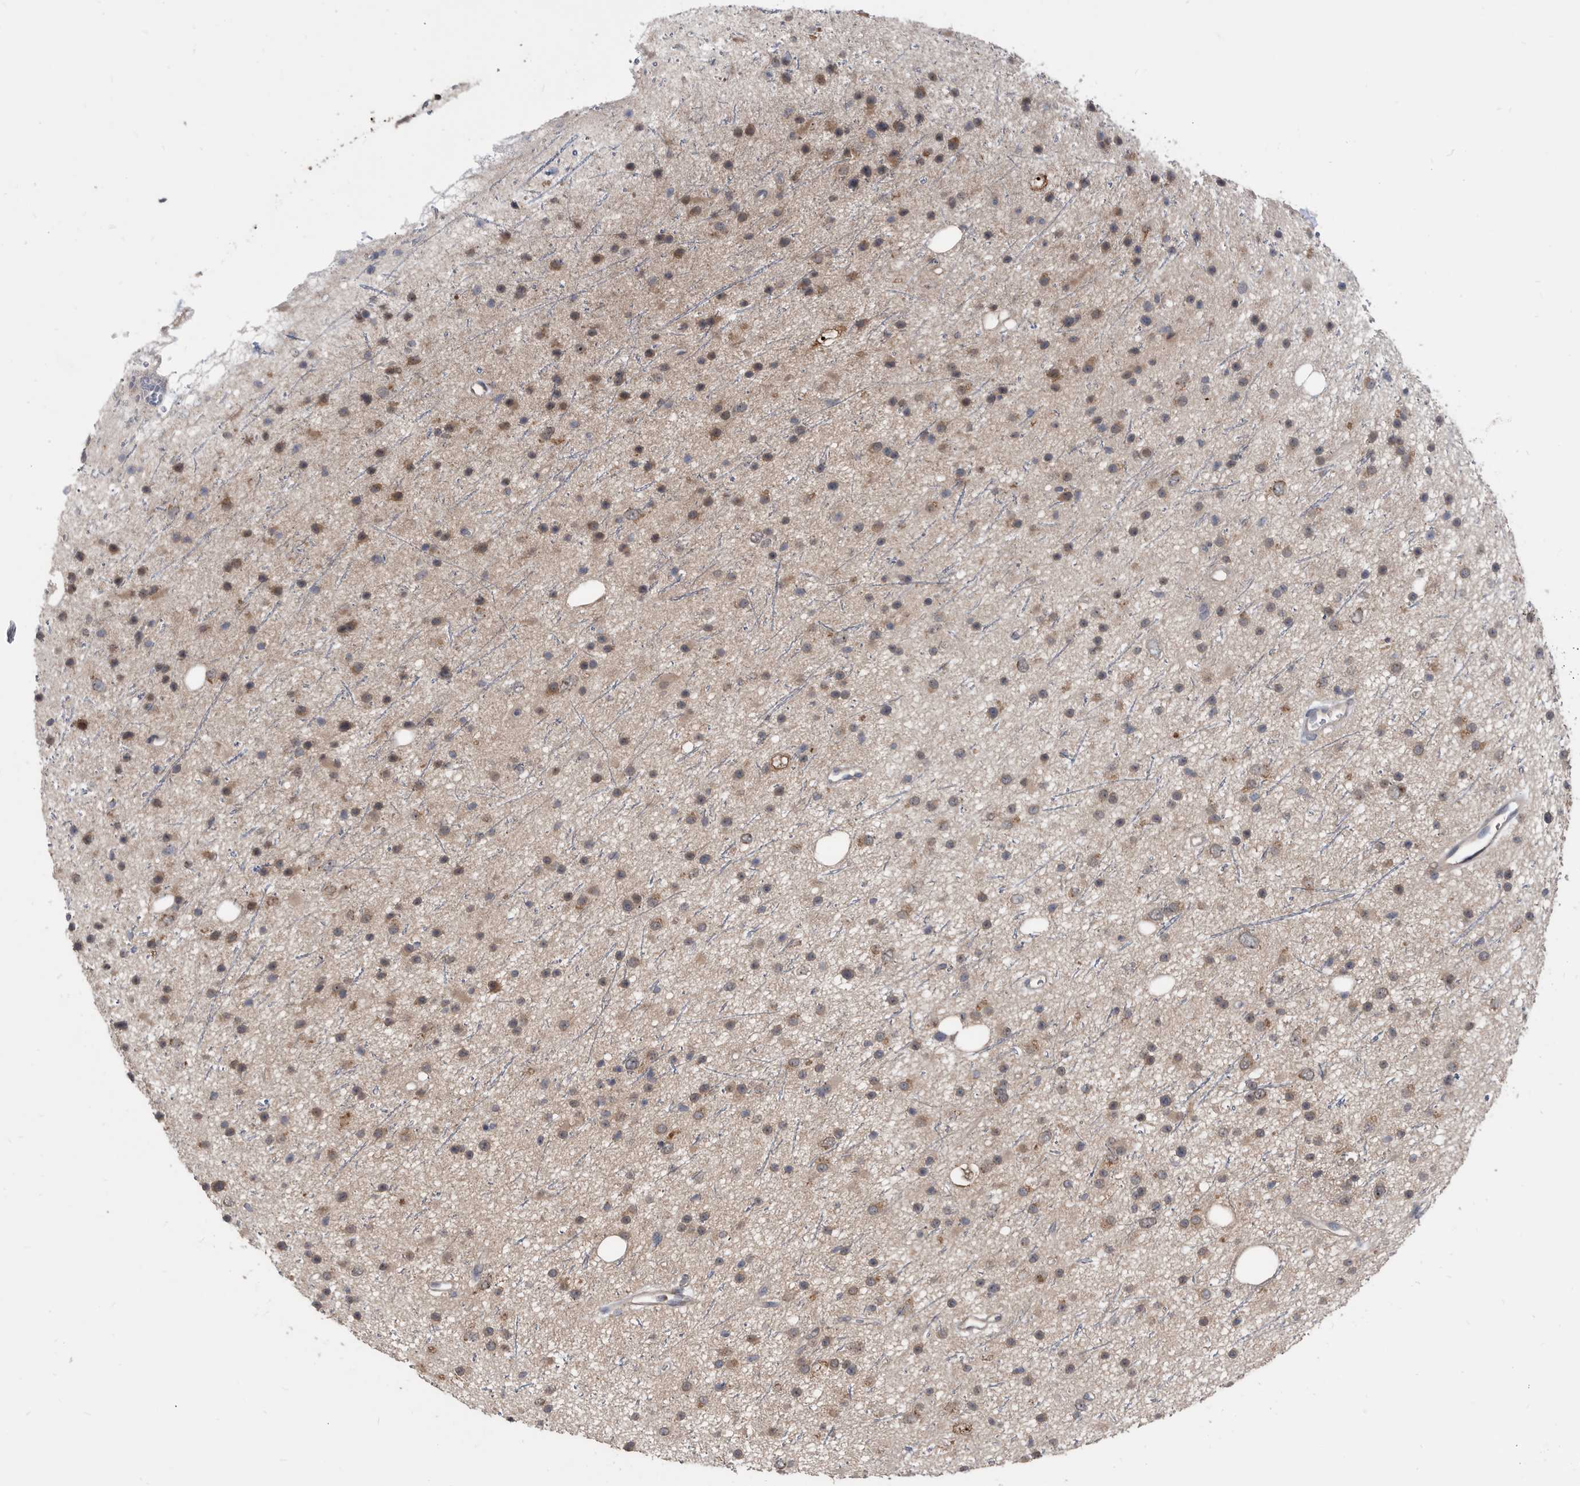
{"staining": {"intensity": "weak", "quantity": "25%-75%", "location": "cytoplasmic/membranous"}, "tissue": "glioma", "cell_type": "Tumor cells", "image_type": "cancer", "snomed": [{"axis": "morphology", "description": "Glioma, malignant, Low grade"}, {"axis": "topography", "description": "Cerebral cortex"}], "caption": "Immunohistochemistry micrograph of glioma stained for a protein (brown), which demonstrates low levels of weak cytoplasmic/membranous positivity in about 25%-75% of tumor cells.", "gene": "APEH", "patient": {"sex": "female", "age": 39}}